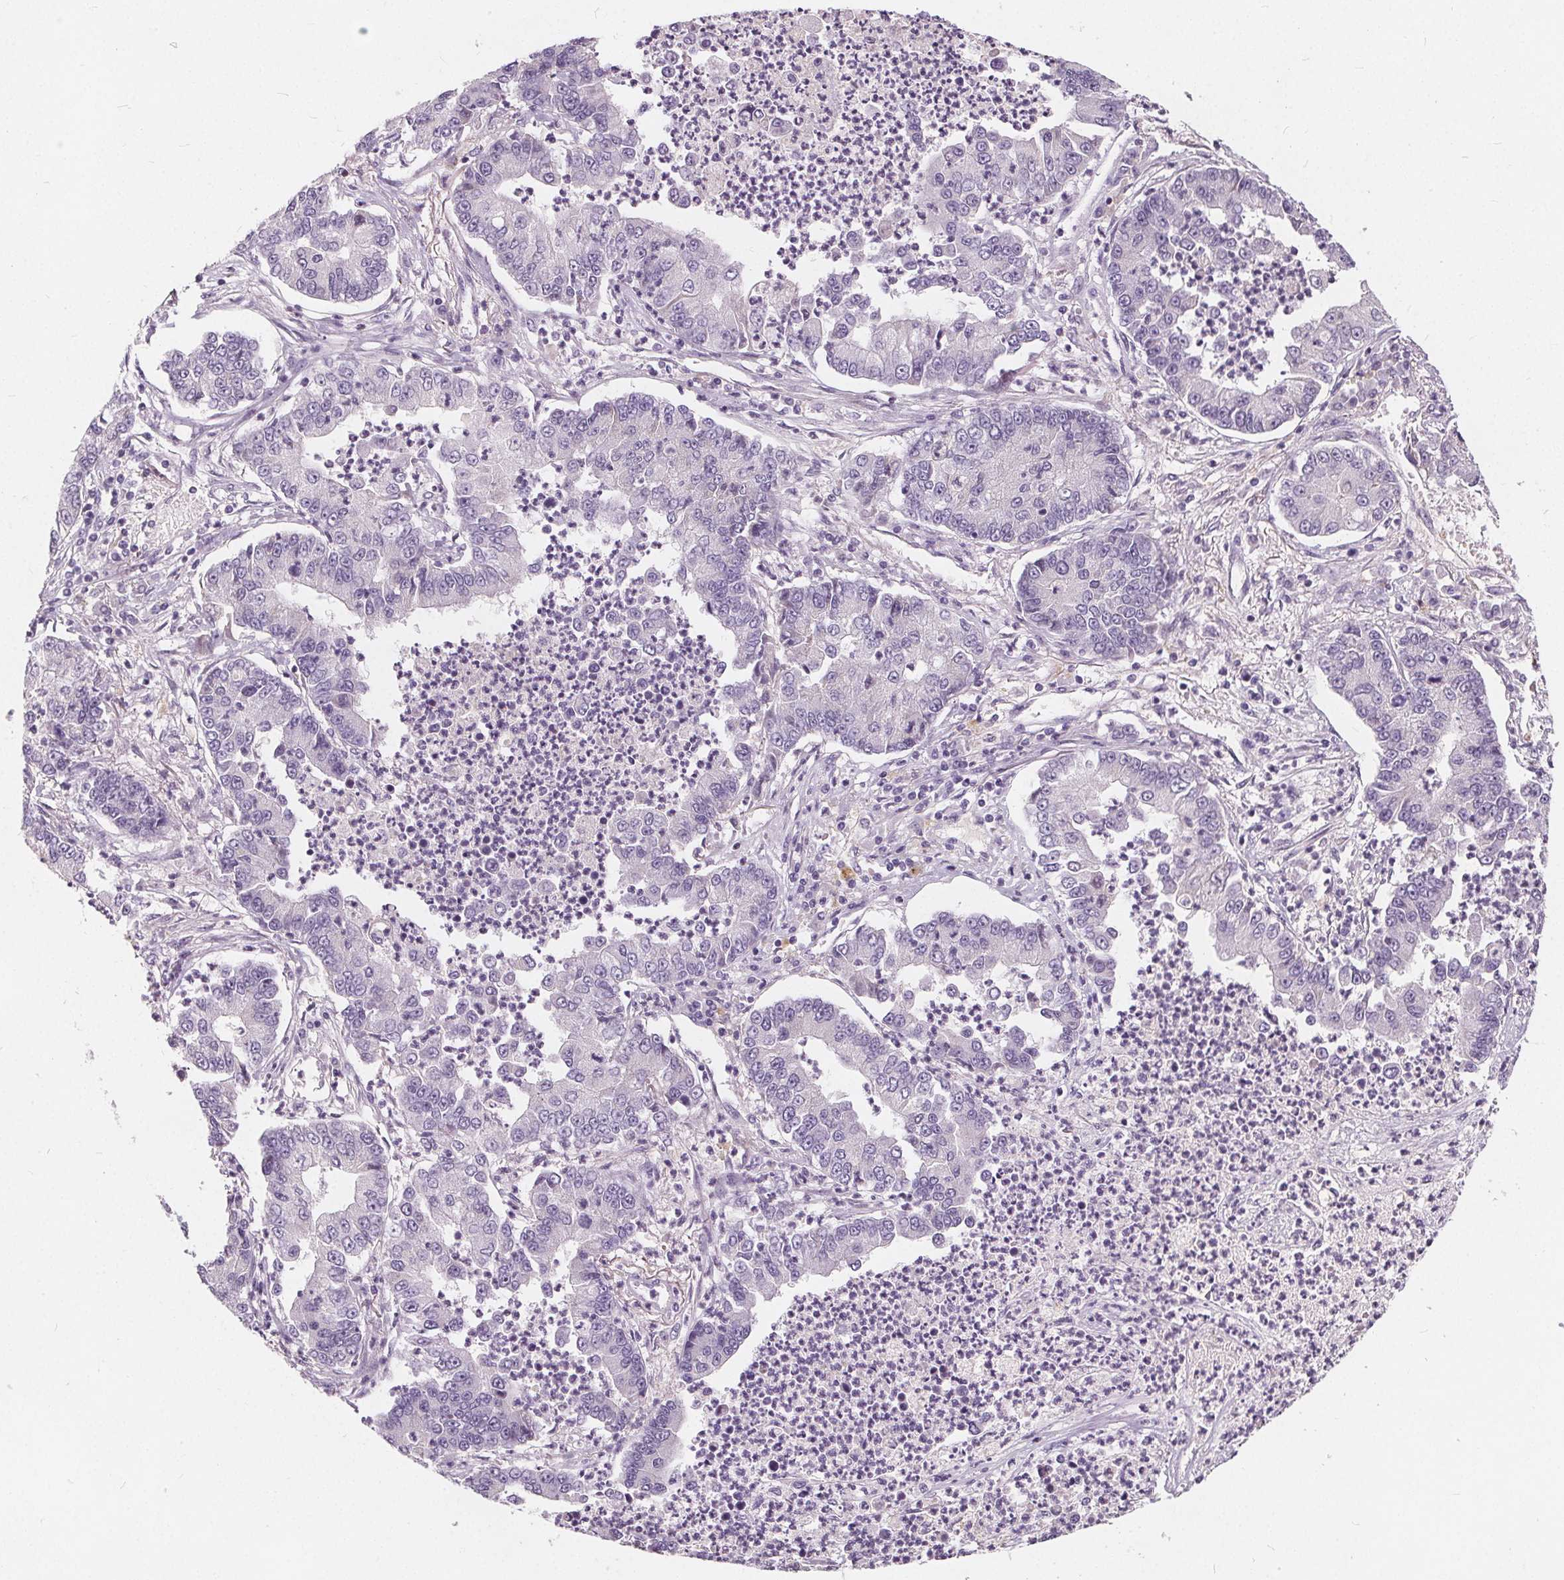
{"staining": {"intensity": "negative", "quantity": "none", "location": "none"}, "tissue": "lung cancer", "cell_type": "Tumor cells", "image_type": "cancer", "snomed": [{"axis": "morphology", "description": "Adenocarcinoma, NOS"}, {"axis": "topography", "description": "Lung"}], "caption": "Human adenocarcinoma (lung) stained for a protein using immunohistochemistry (IHC) shows no expression in tumor cells.", "gene": "PLA2G2E", "patient": {"sex": "female", "age": 57}}